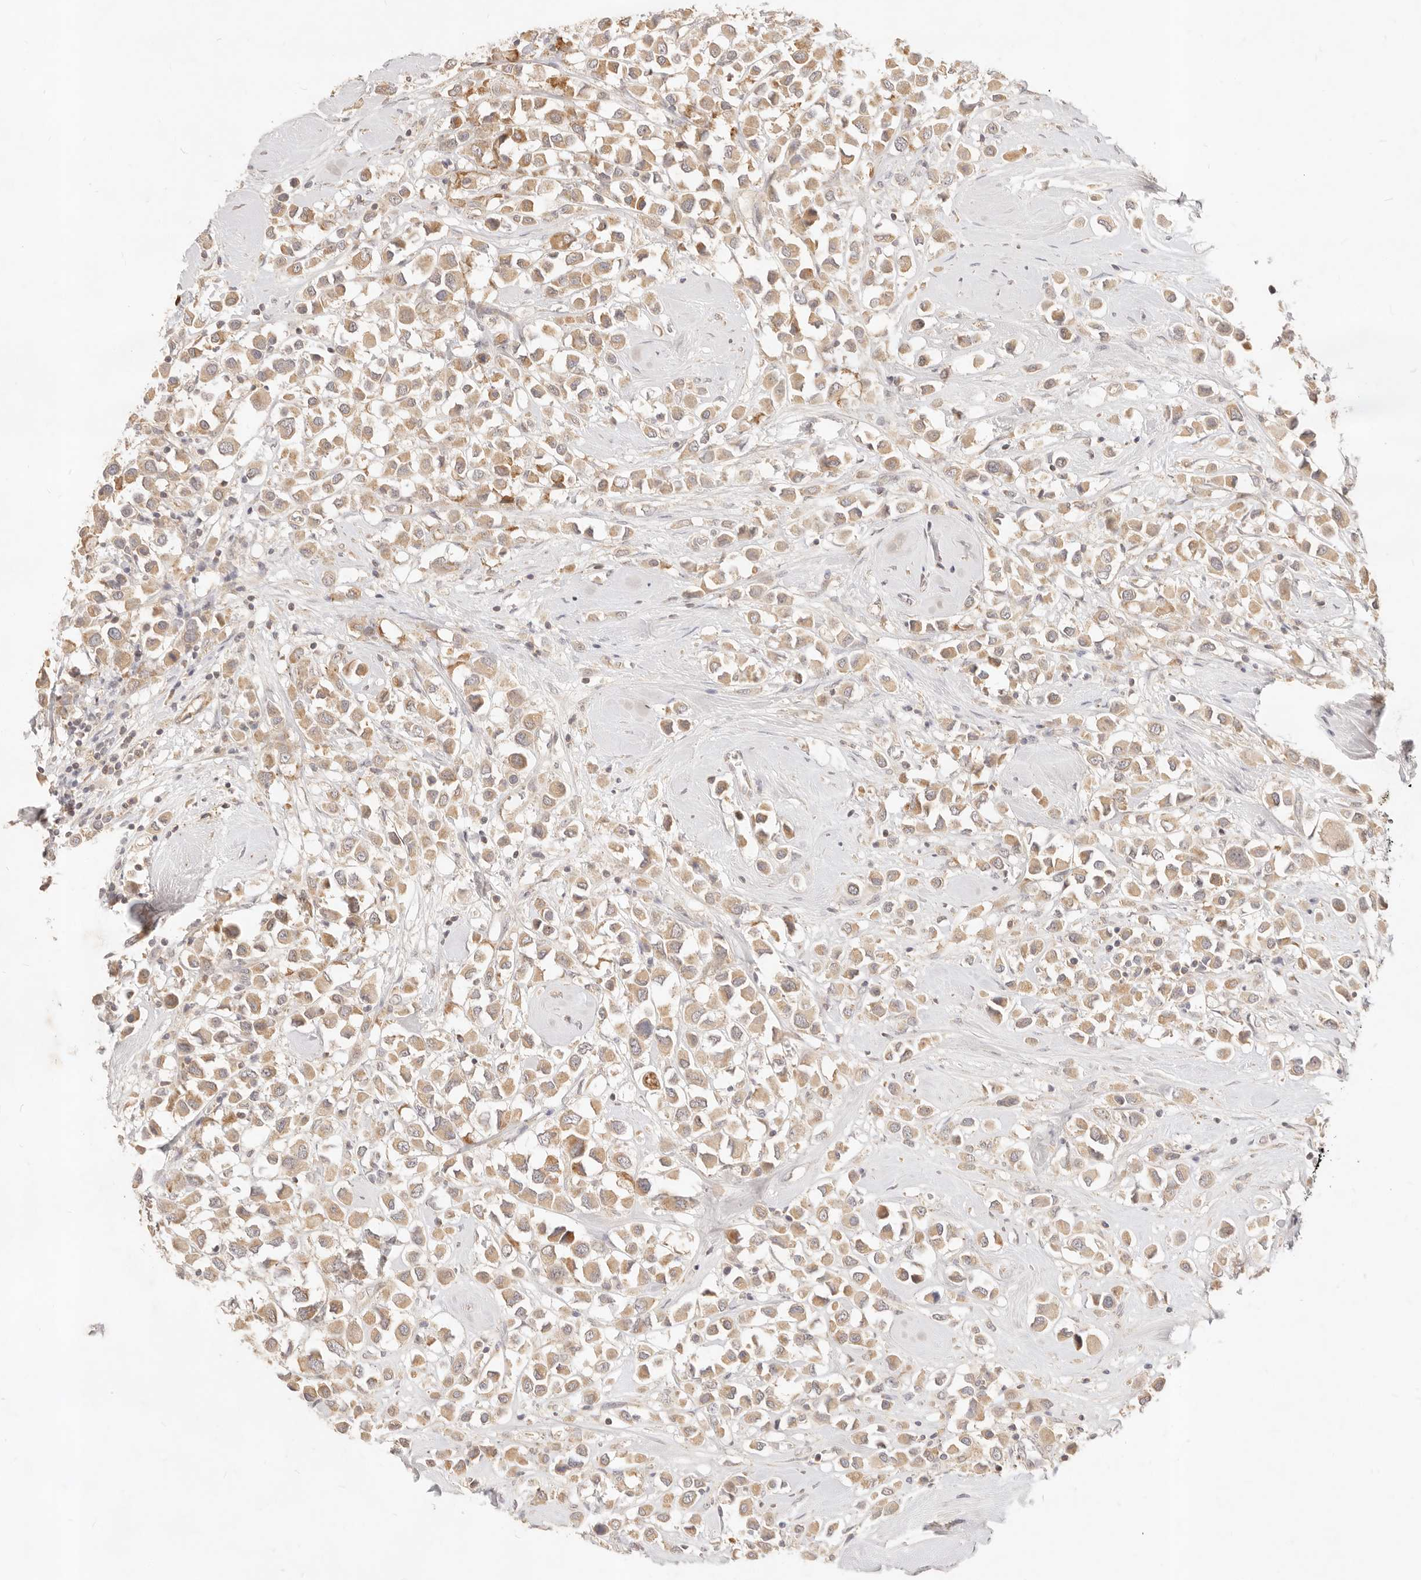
{"staining": {"intensity": "moderate", "quantity": ">75%", "location": "cytoplasmic/membranous"}, "tissue": "breast cancer", "cell_type": "Tumor cells", "image_type": "cancer", "snomed": [{"axis": "morphology", "description": "Duct carcinoma"}, {"axis": "topography", "description": "Breast"}], "caption": "Brown immunohistochemical staining in human breast intraductal carcinoma shows moderate cytoplasmic/membranous positivity in about >75% of tumor cells.", "gene": "RUBCNL", "patient": {"sex": "female", "age": 61}}